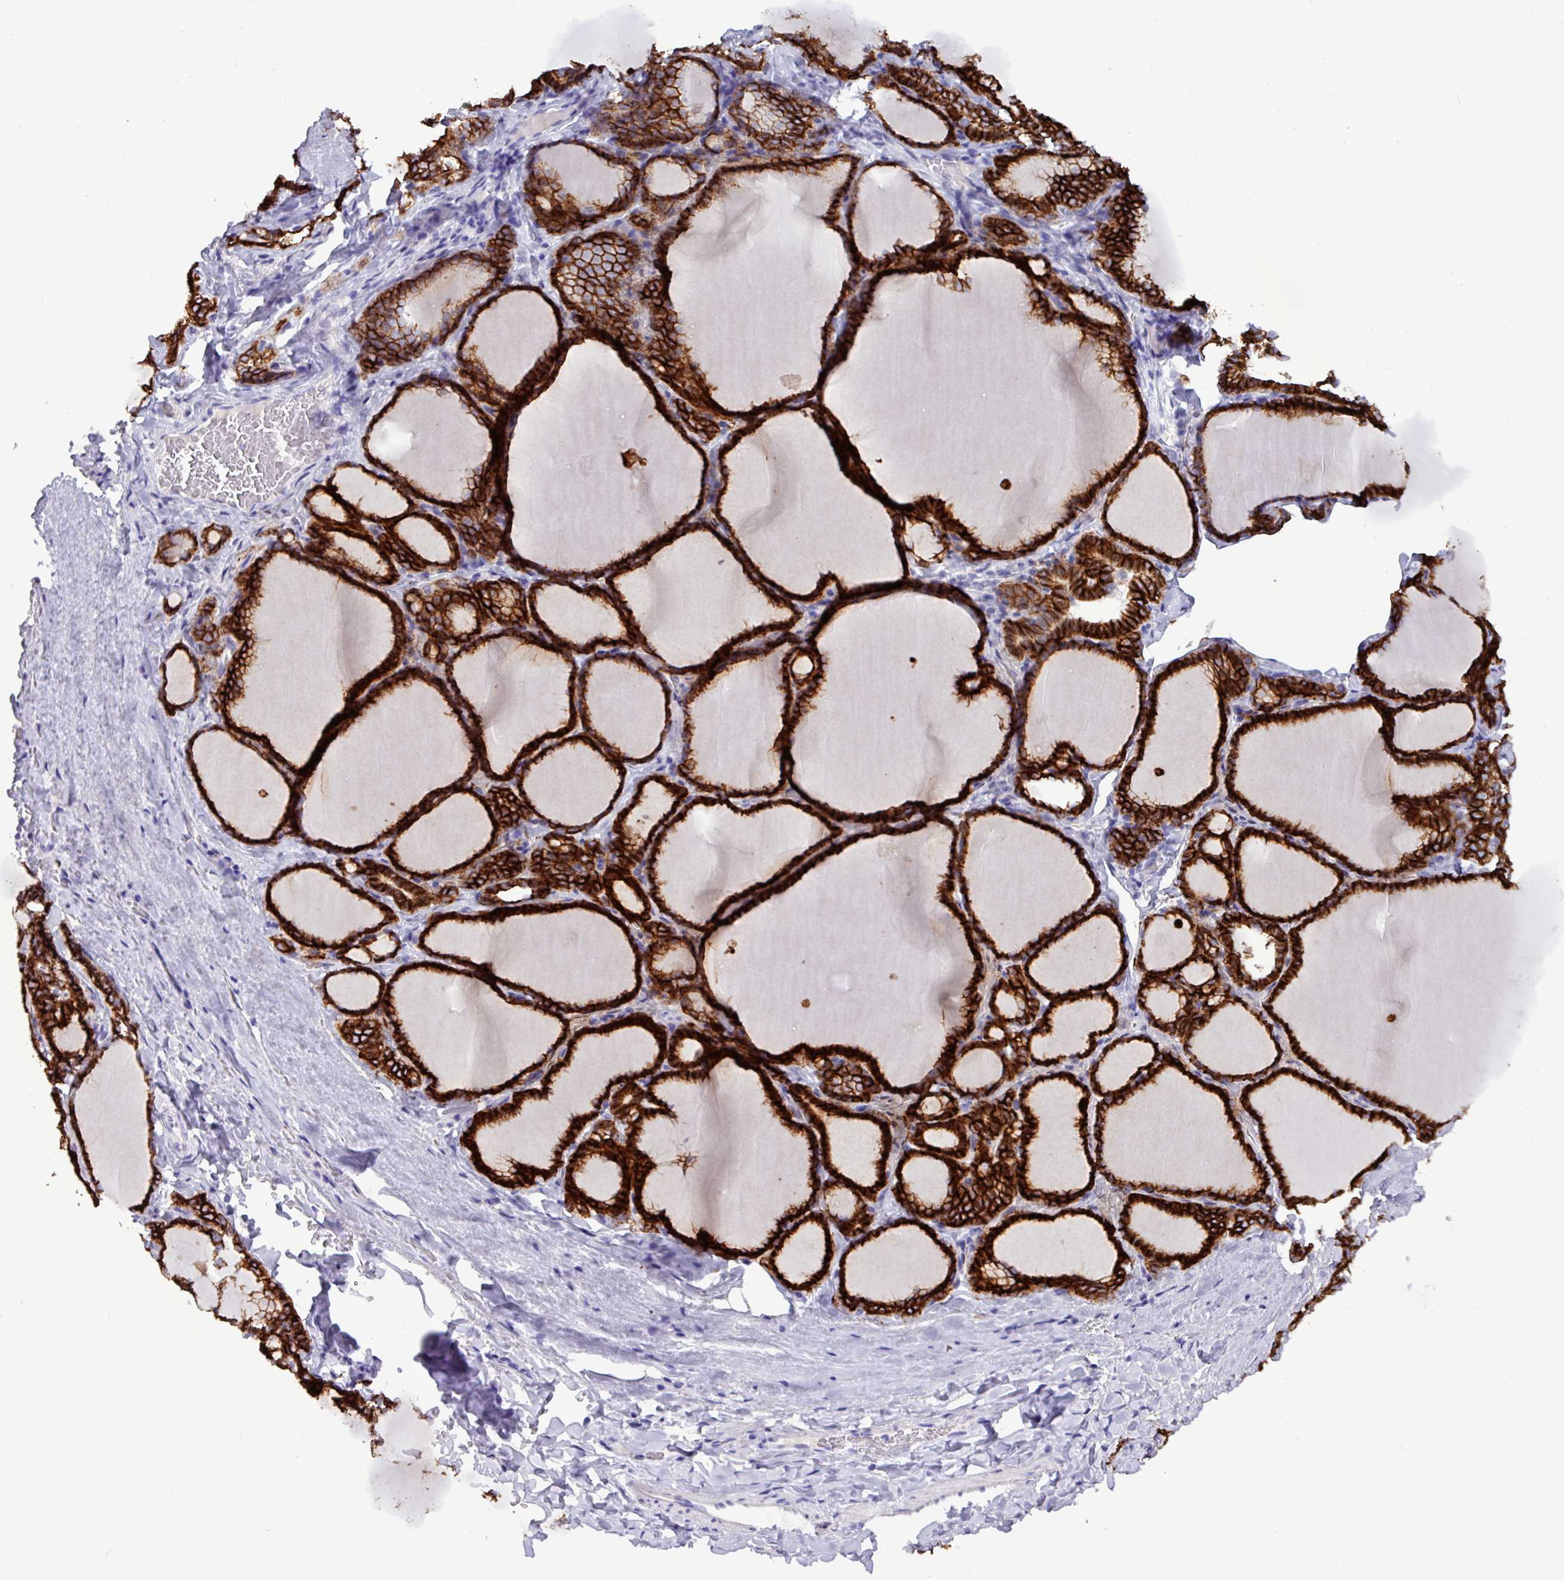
{"staining": {"intensity": "strong", "quantity": ">75%", "location": "cytoplasmic/membranous"}, "tissue": "thyroid gland", "cell_type": "Glandular cells", "image_type": "normal", "snomed": [{"axis": "morphology", "description": "Normal tissue, NOS"}, {"axis": "topography", "description": "Thyroid gland"}], "caption": "This is a micrograph of immunohistochemistry (IHC) staining of unremarkable thyroid gland, which shows strong positivity in the cytoplasmic/membranous of glandular cells.", "gene": "EPCAM", "patient": {"sex": "female", "age": 31}}